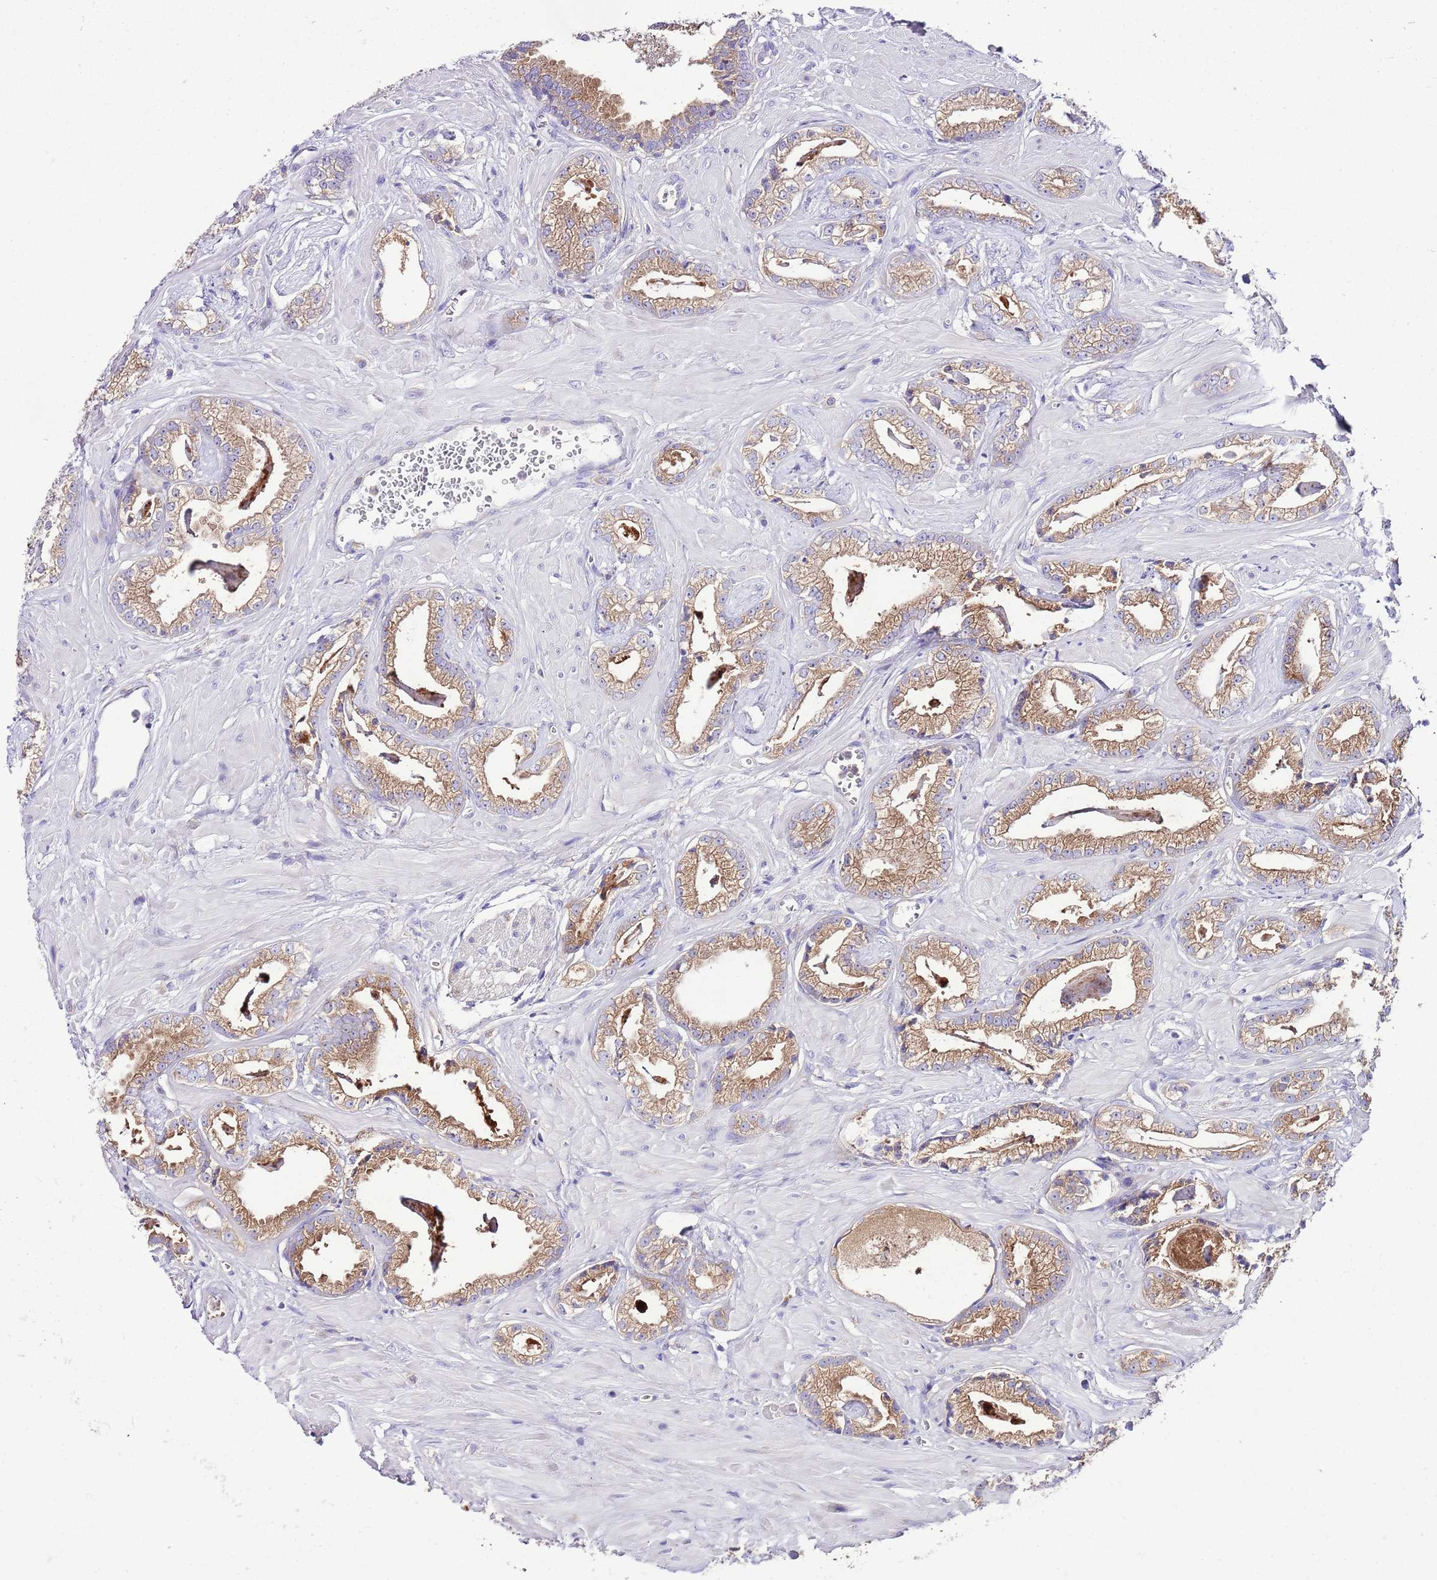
{"staining": {"intensity": "moderate", "quantity": ">75%", "location": "cytoplasmic/membranous"}, "tissue": "prostate cancer", "cell_type": "Tumor cells", "image_type": "cancer", "snomed": [{"axis": "morphology", "description": "Adenocarcinoma, Low grade"}, {"axis": "topography", "description": "Prostate"}], "caption": "This photomicrograph displays immunohistochemistry (IHC) staining of human prostate cancer (adenocarcinoma (low-grade)), with medium moderate cytoplasmic/membranous staining in about >75% of tumor cells.", "gene": "RPS10", "patient": {"sex": "male", "age": 60}}